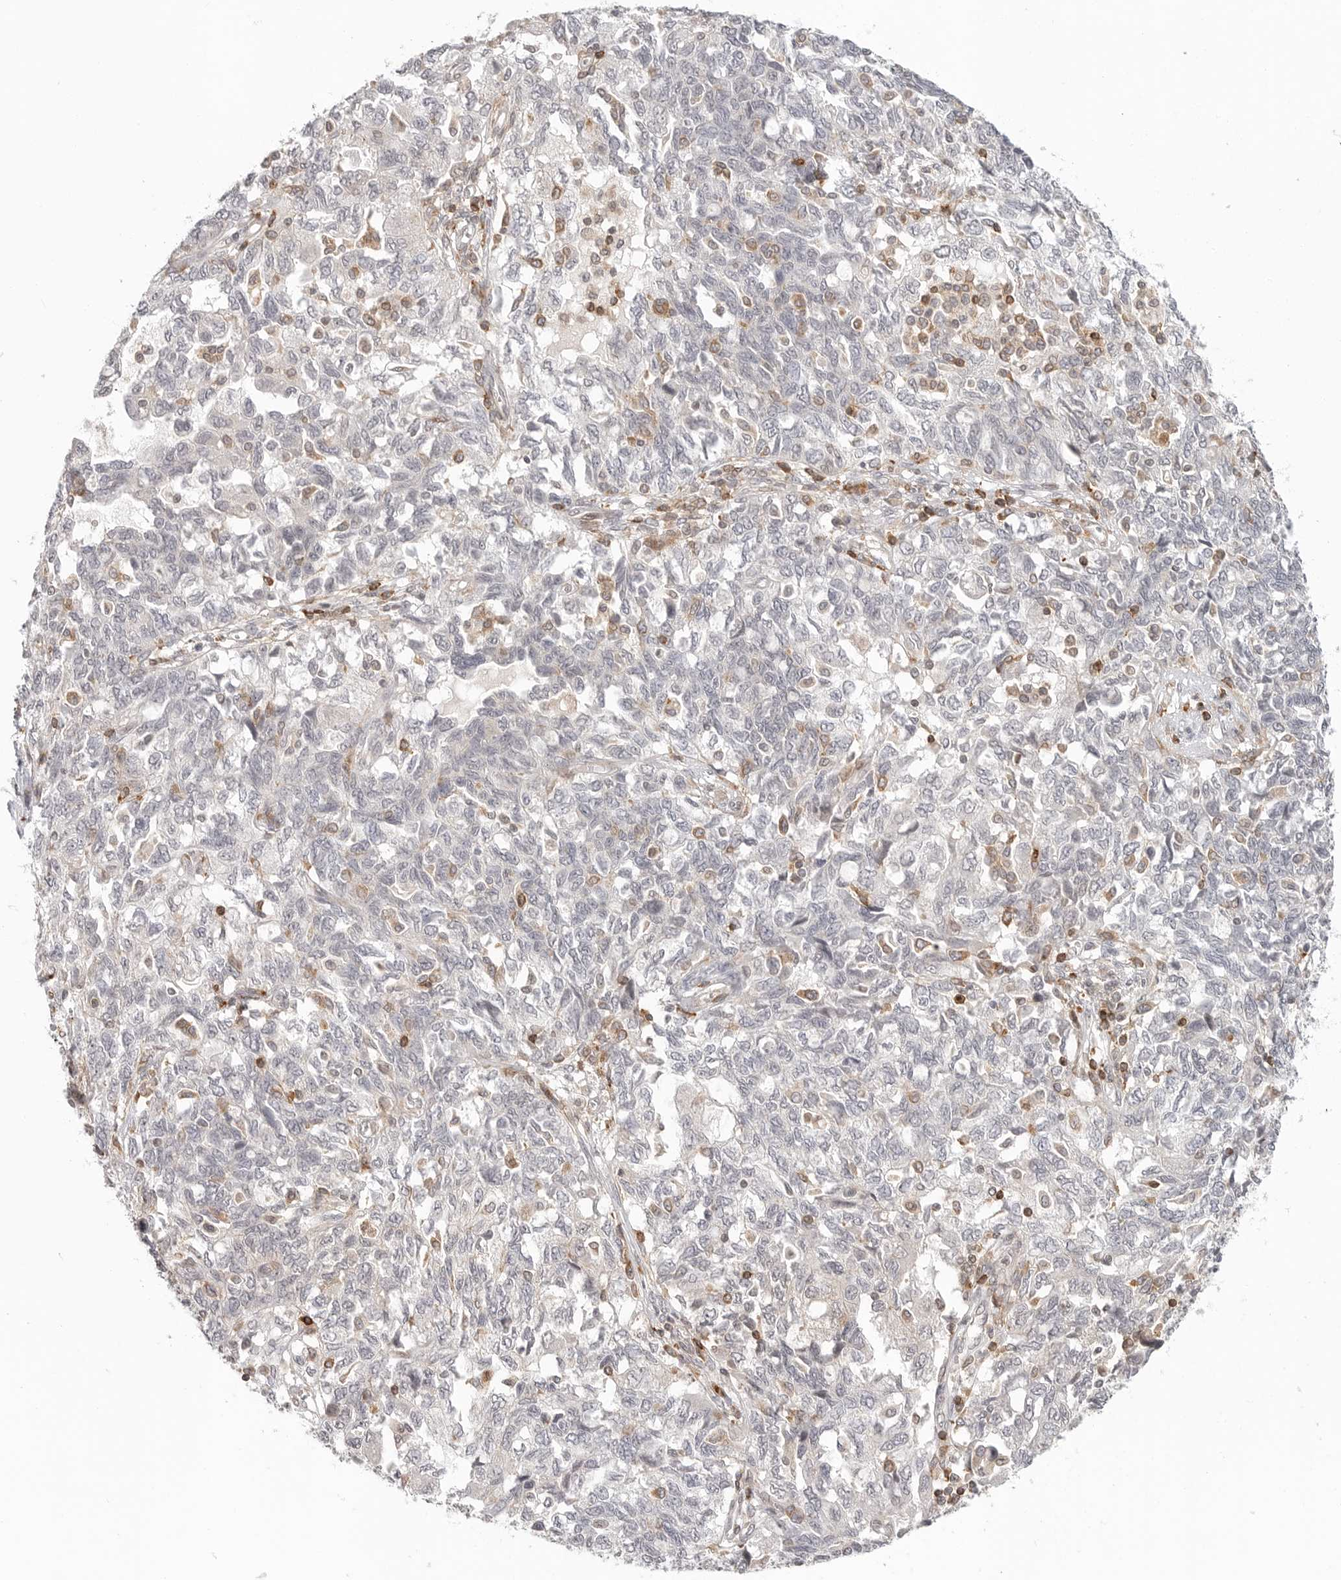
{"staining": {"intensity": "negative", "quantity": "none", "location": "none"}, "tissue": "ovarian cancer", "cell_type": "Tumor cells", "image_type": "cancer", "snomed": [{"axis": "morphology", "description": "Carcinoma, NOS"}, {"axis": "morphology", "description": "Cystadenocarcinoma, serous, NOS"}, {"axis": "topography", "description": "Ovary"}], "caption": "Protein analysis of carcinoma (ovarian) exhibits no significant staining in tumor cells.", "gene": "SH3KBP1", "patient": {"sex": "female", "age": 69}}